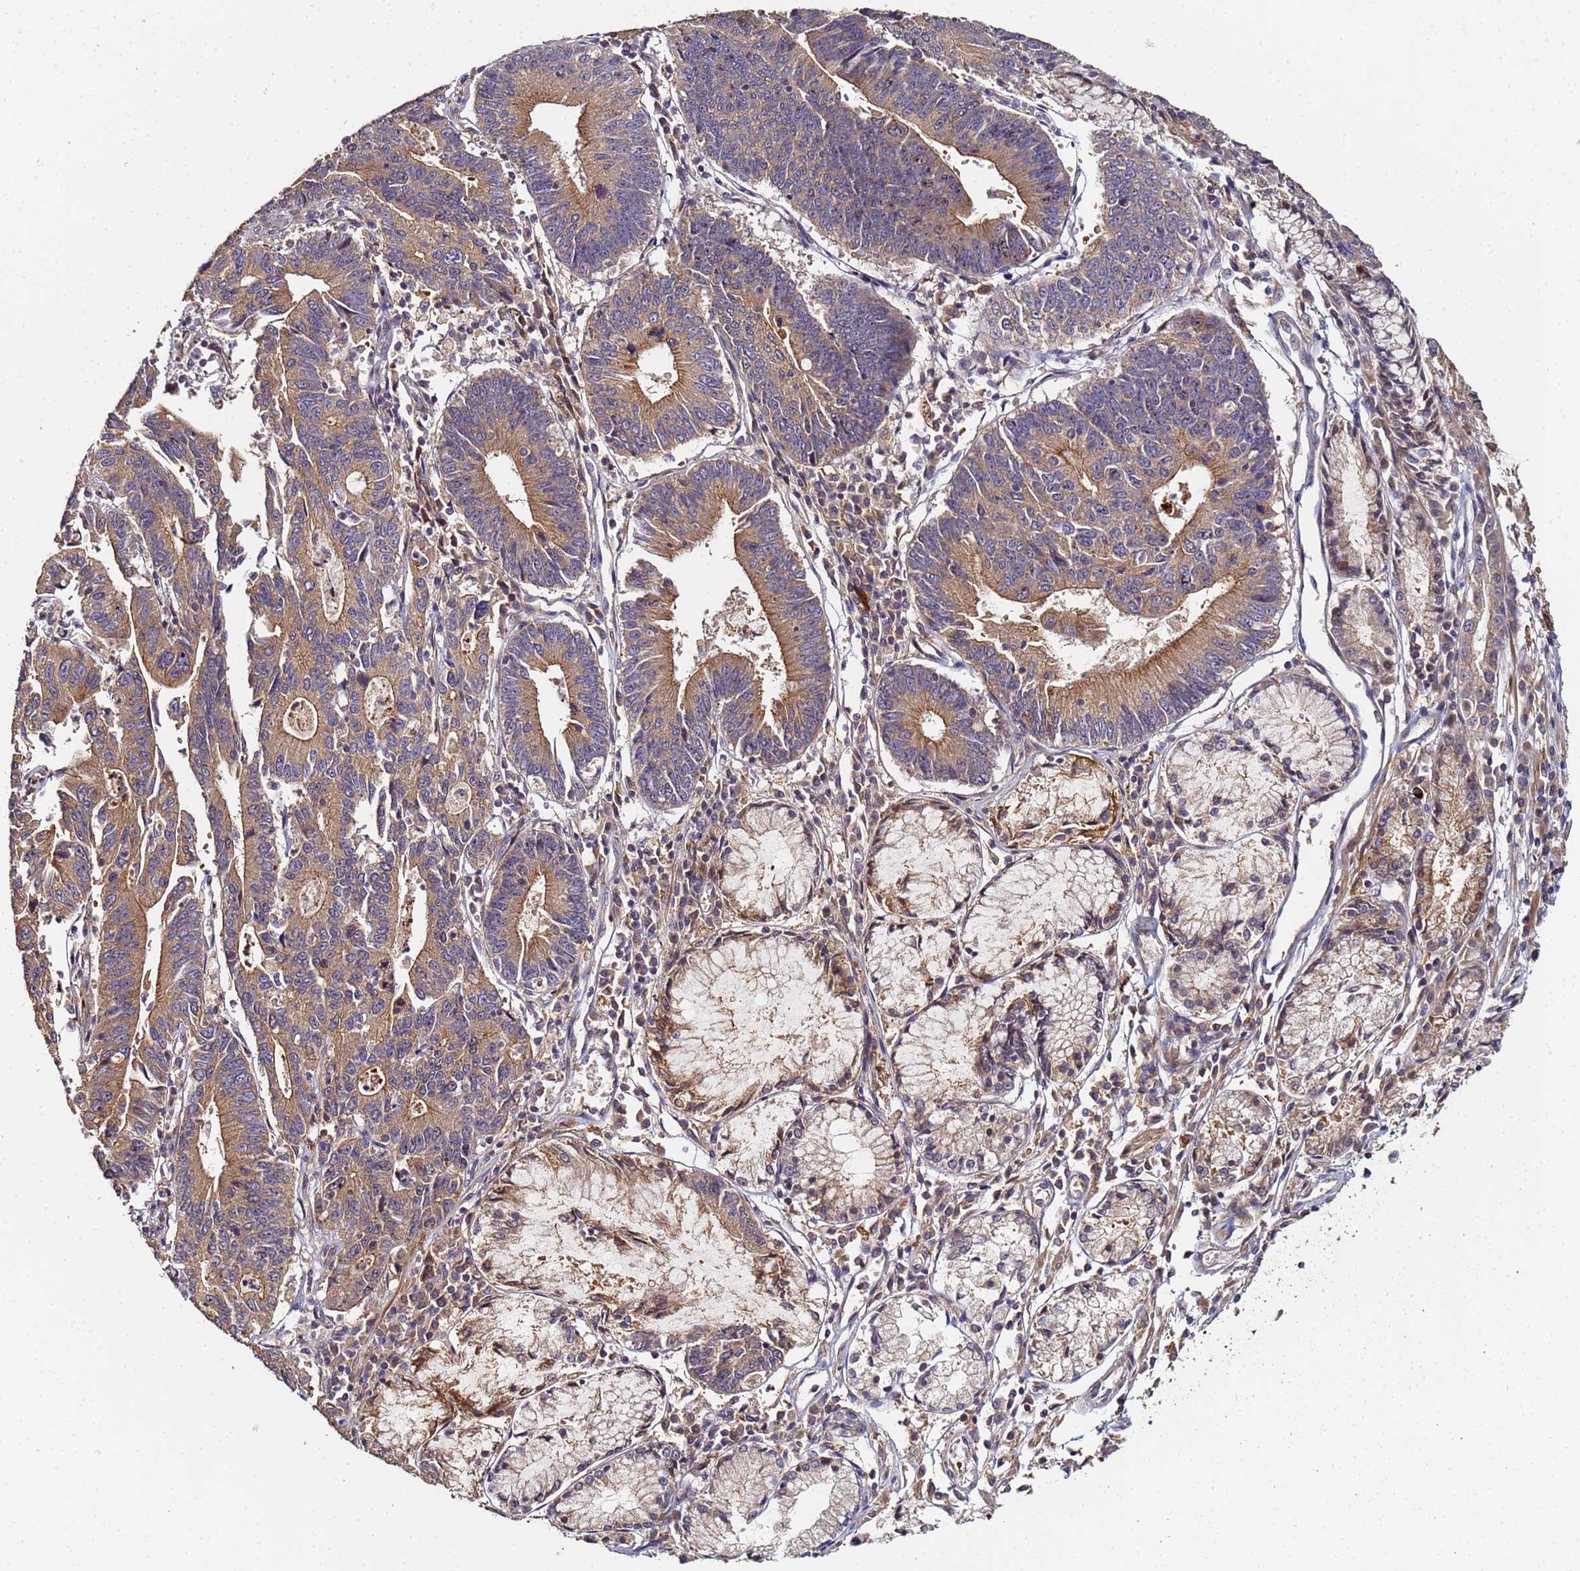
{"staining": {"intensity": "moderate", "quantity": ">75%", "location": "cytoplasmic/membranous"}, "tissue": "stomach cancer", "cell_type": "Tumor cells", "image_type": "cancer", "snomed": [{"axis": "morphology", "description": "Adenocarcinoma, NOS"}, {"axis": "topography", "description": "Stomach"}], "caption": "The immunohistochemical stain highlights moderate cytoplasmic/membranous staining in tumor cells of stomach cancer tissue.", "gene": "OSER1", "patient": {"sex": "male", "age": 59}}